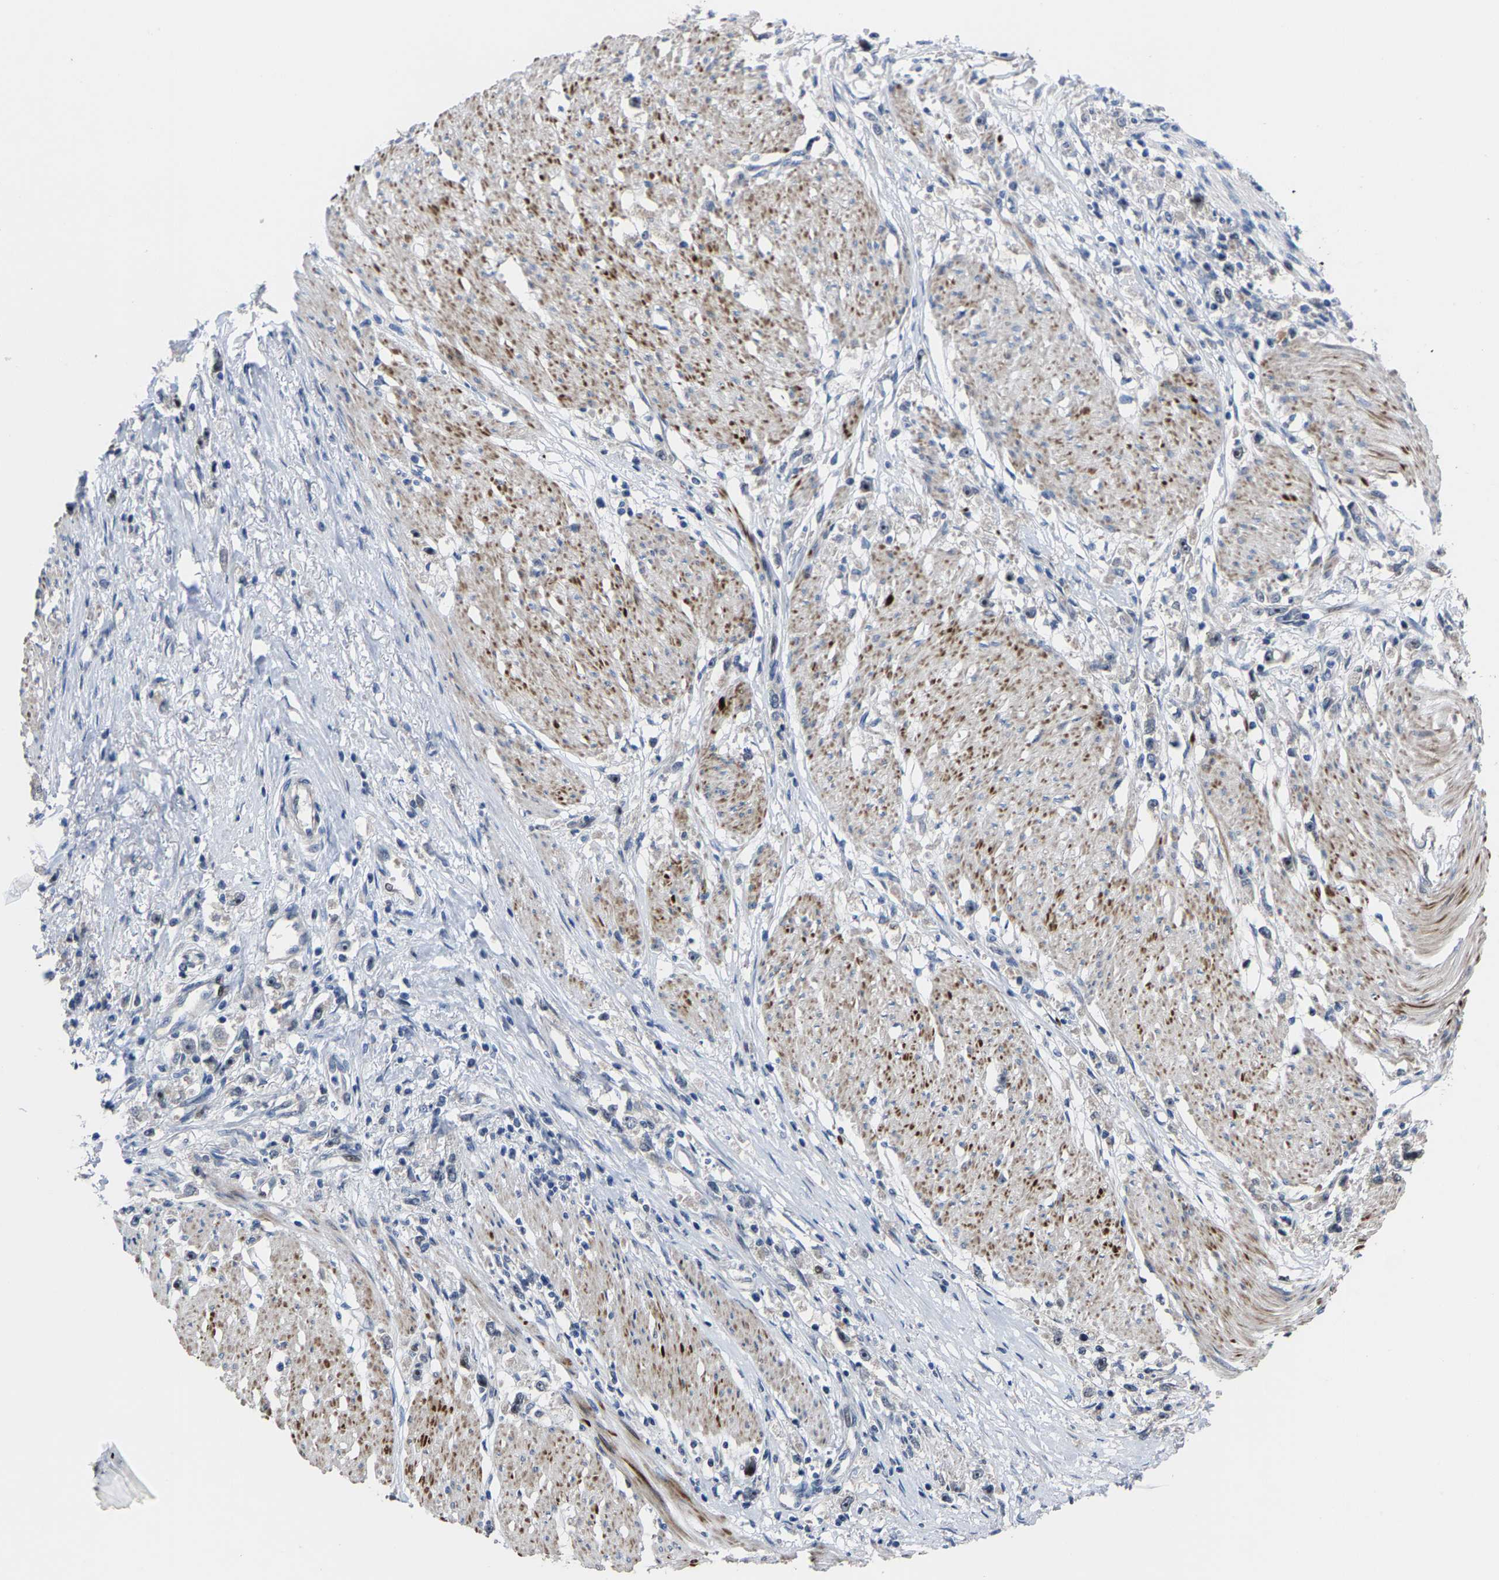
{"staining": {"intensity": "negative", "quantity": "none", "location": "none"}, "tissue": "stomach cancer", "cell_type": "Tumor cells", "image_type": "cancer", "snomed": [{"axis": "morphology", "description": "Adenocarcinoma, NOS"}, {"axis": "topography", "description": "Stomach"}], "caption": "An IHC photomicrograph of stomach cancer is shown. There is no staining in tumor cells of stomach cancer. Brightfield microscopy of immunohistochemistry stained with DAB (3,3'-diaminobenzidine) (brown) and hematoxylin (blue), captured at high magnification.", "gene": "HAUS6", "patient": {"sex": "female", "age": 59}}